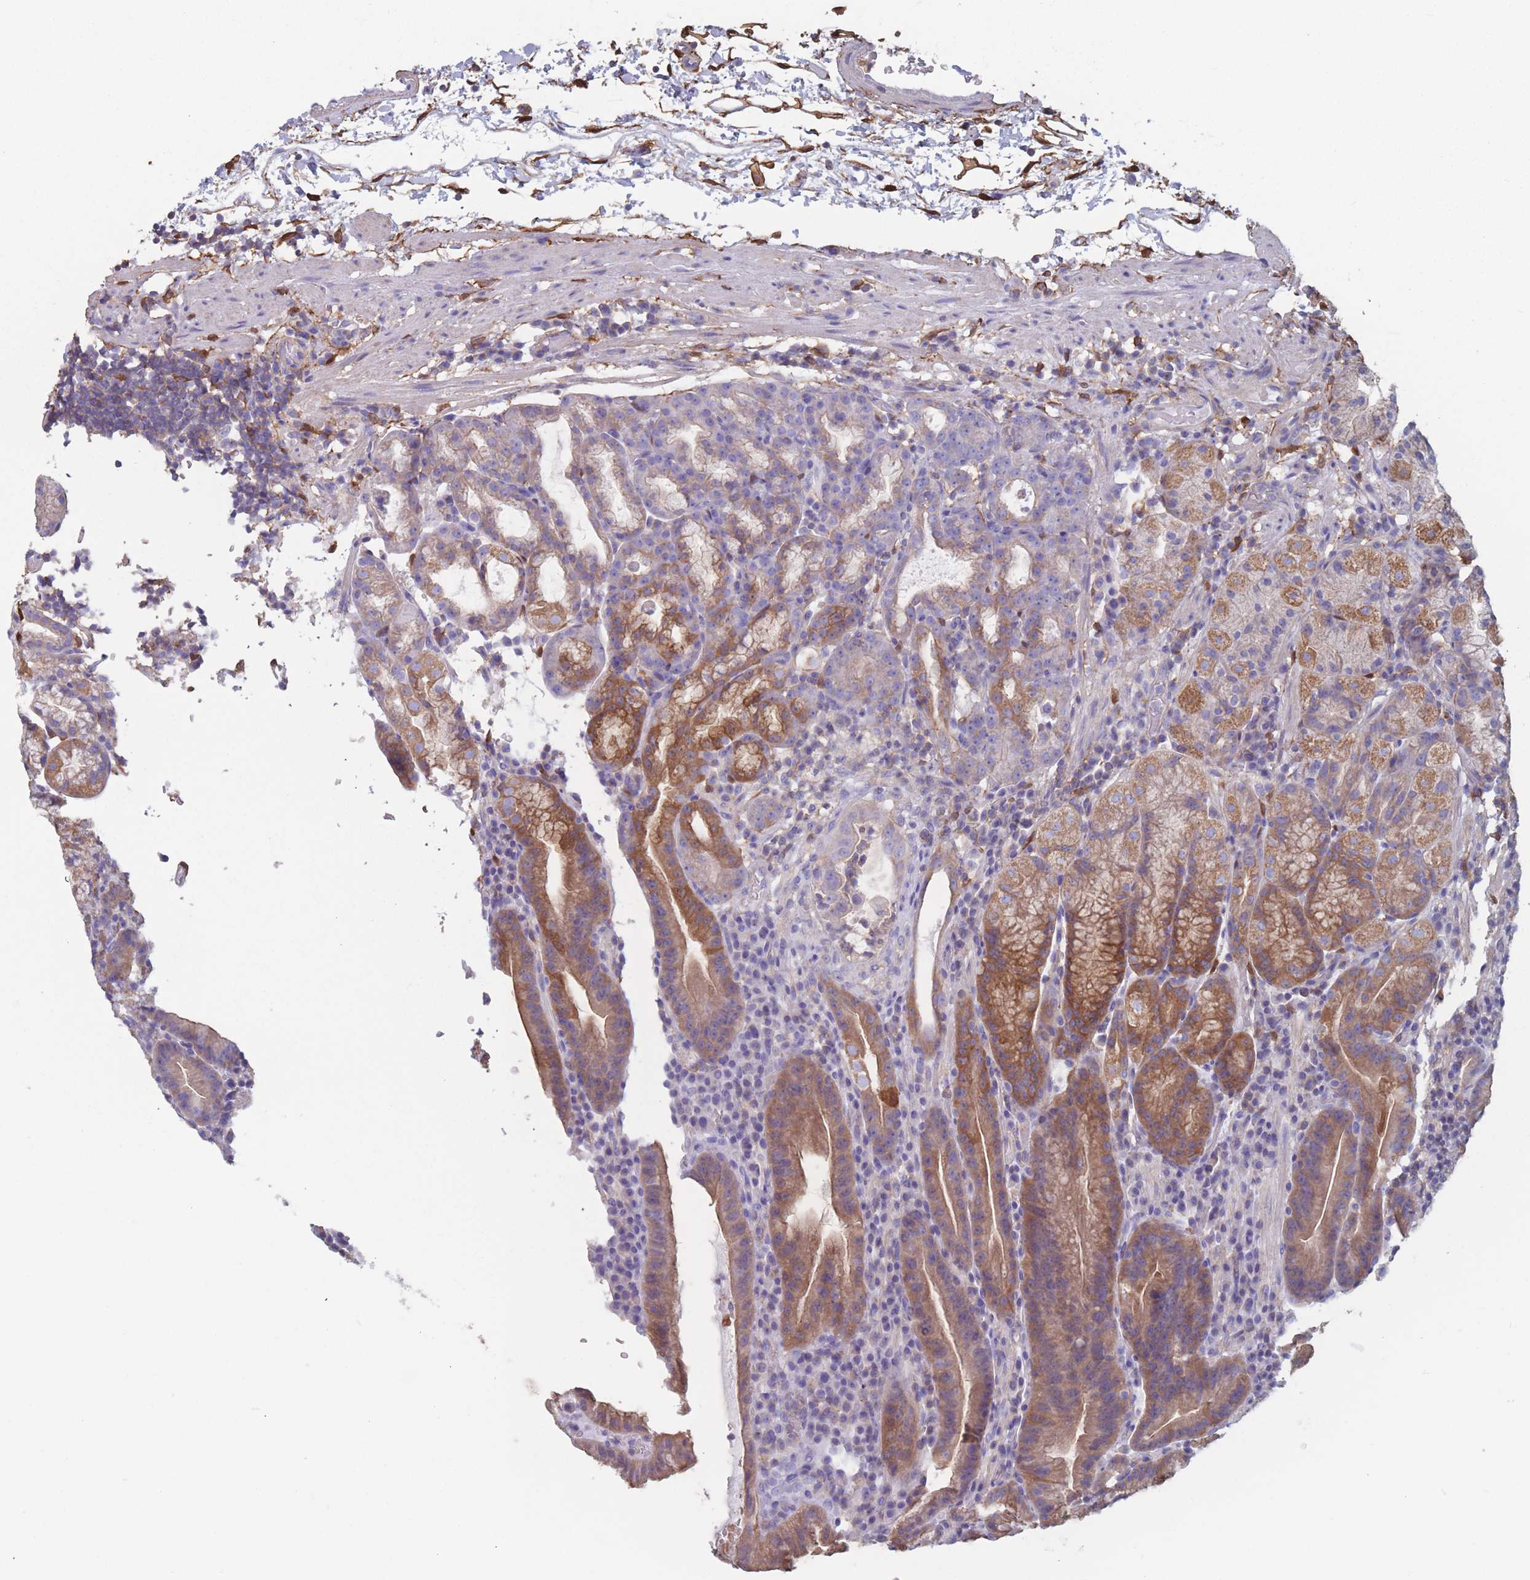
{"staining": {"intensity": "moderate", "quantity": ">75%", "location": "cytoplasmic/membranous"}, "tissue": "stomach", "cell_type": "Glandular cells", "image_type": "normal", "snomed": [{"axis": "morphology", "description": "Normal tissue, NOS"}, {"axis": "morphology", "description": "Inflammation, NOS"}, {"axis": "topography", "description": "Stomach"}], "caption": "Normal stomach was stained to show a protein in brown. There is medium levels of moderate cytoplasmic/membranous staining in about >75% of glandular cells.", "gene": "ADH1A", "patient": {"sex": "male", "age": 79}}